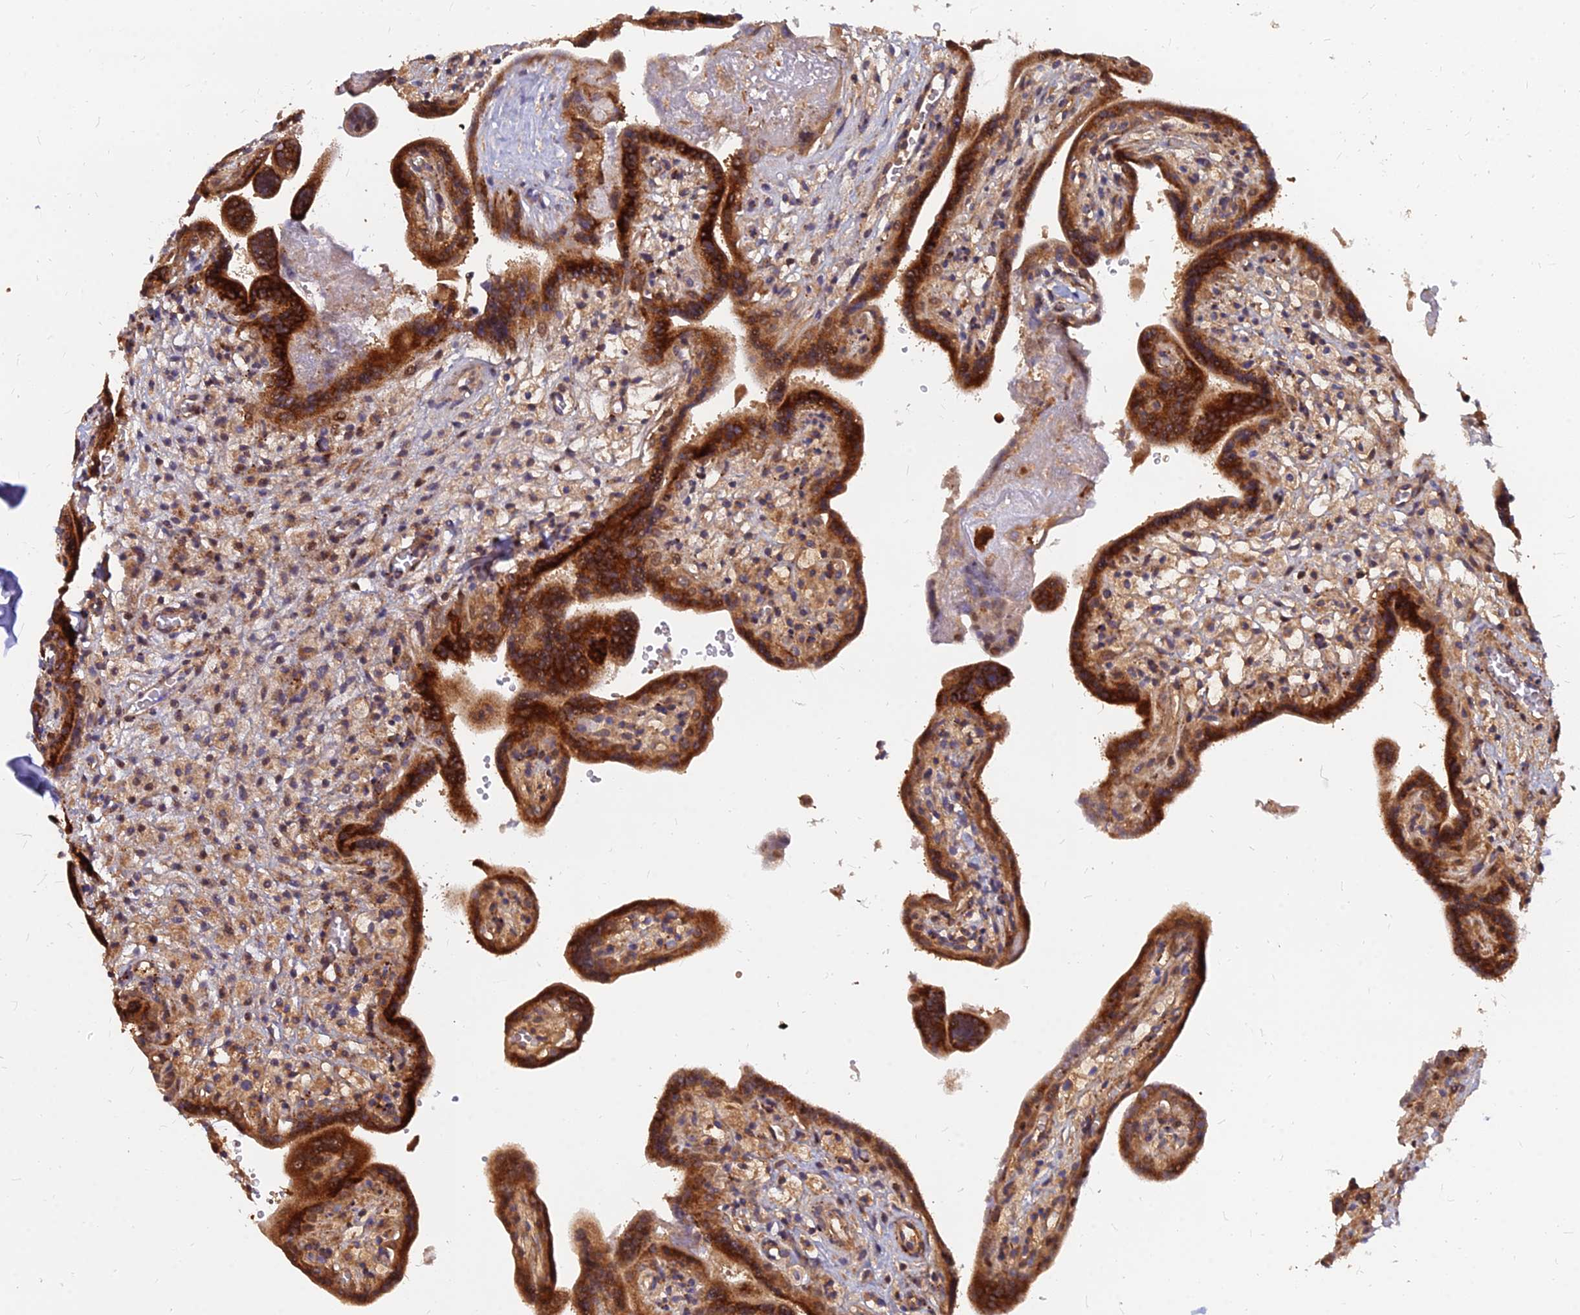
{"staining": {"intensity": "strong", "quantity": ">75%", "location": "cytoplasmic/membranous"}, "tissue": "placenta", "cell_type": "Trophoblastic cells", "image_type": "normal", "snomed": [{"axis": "morphology", "description": "Normal tissue, NOS"}, {"axis": "topography", "description": "Placenta"}], "caption": "IHC (DAB (3,3'-diaminobenzidine)) staining of normal placenta reveals strong cytoplasmic/membranous protein staining in approximately >75% of trophoblastic cells.", "gene": "CCT6A", "patient": {"sex": "female", "age": 37}}